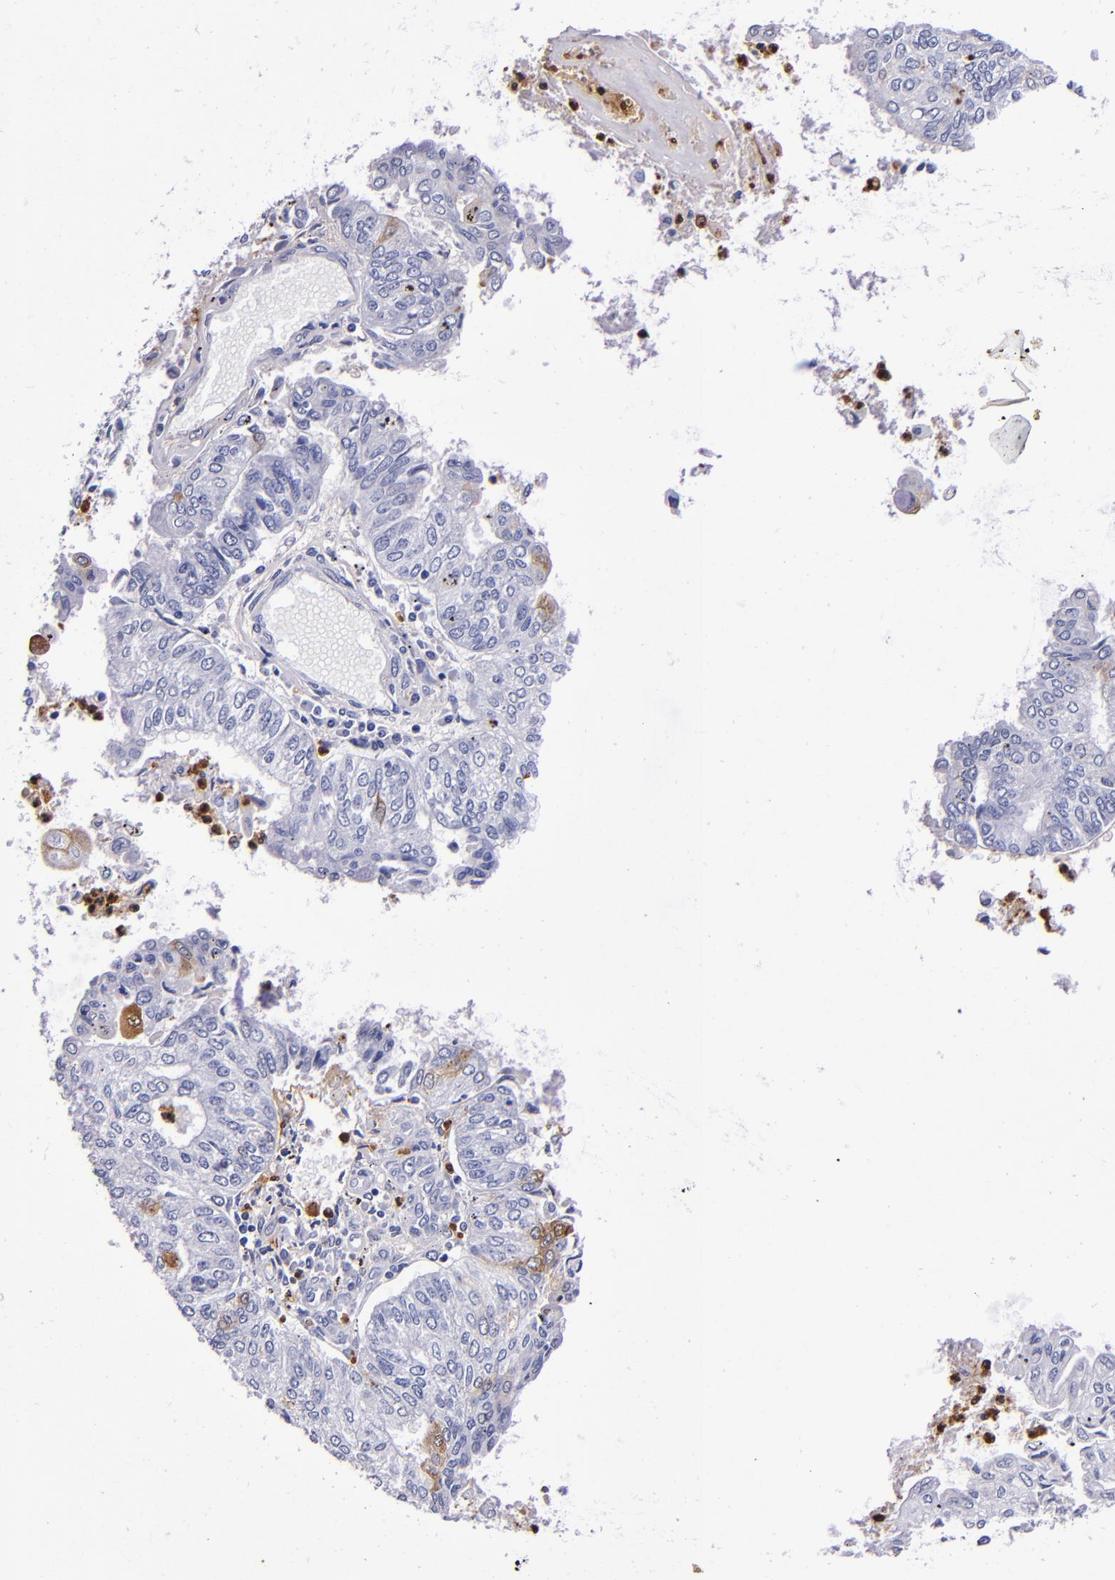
{"staining": {"intensity": "negative", "quantity": "none", "location": "none"}, "tissue": "endometrial cancer", "cell_type": "Tumor cells", "image_type": "cancer", "snomed": [{"axis": "morphology", "description": "Adenocarcinoma, NOS"}, {"axis": "topography", "description": "Endometrium"}], "caption": "An IHC photomicrograph of endometrial adenocarcinoma is shown. There is no staining in tumor cells of endometrial adenocarcinoma. (Immunohistochemistry (ihc), brightfield microscopy, high magnification).", "gene": "S100A8", "patient": {"sex": "female", "age": 59}}